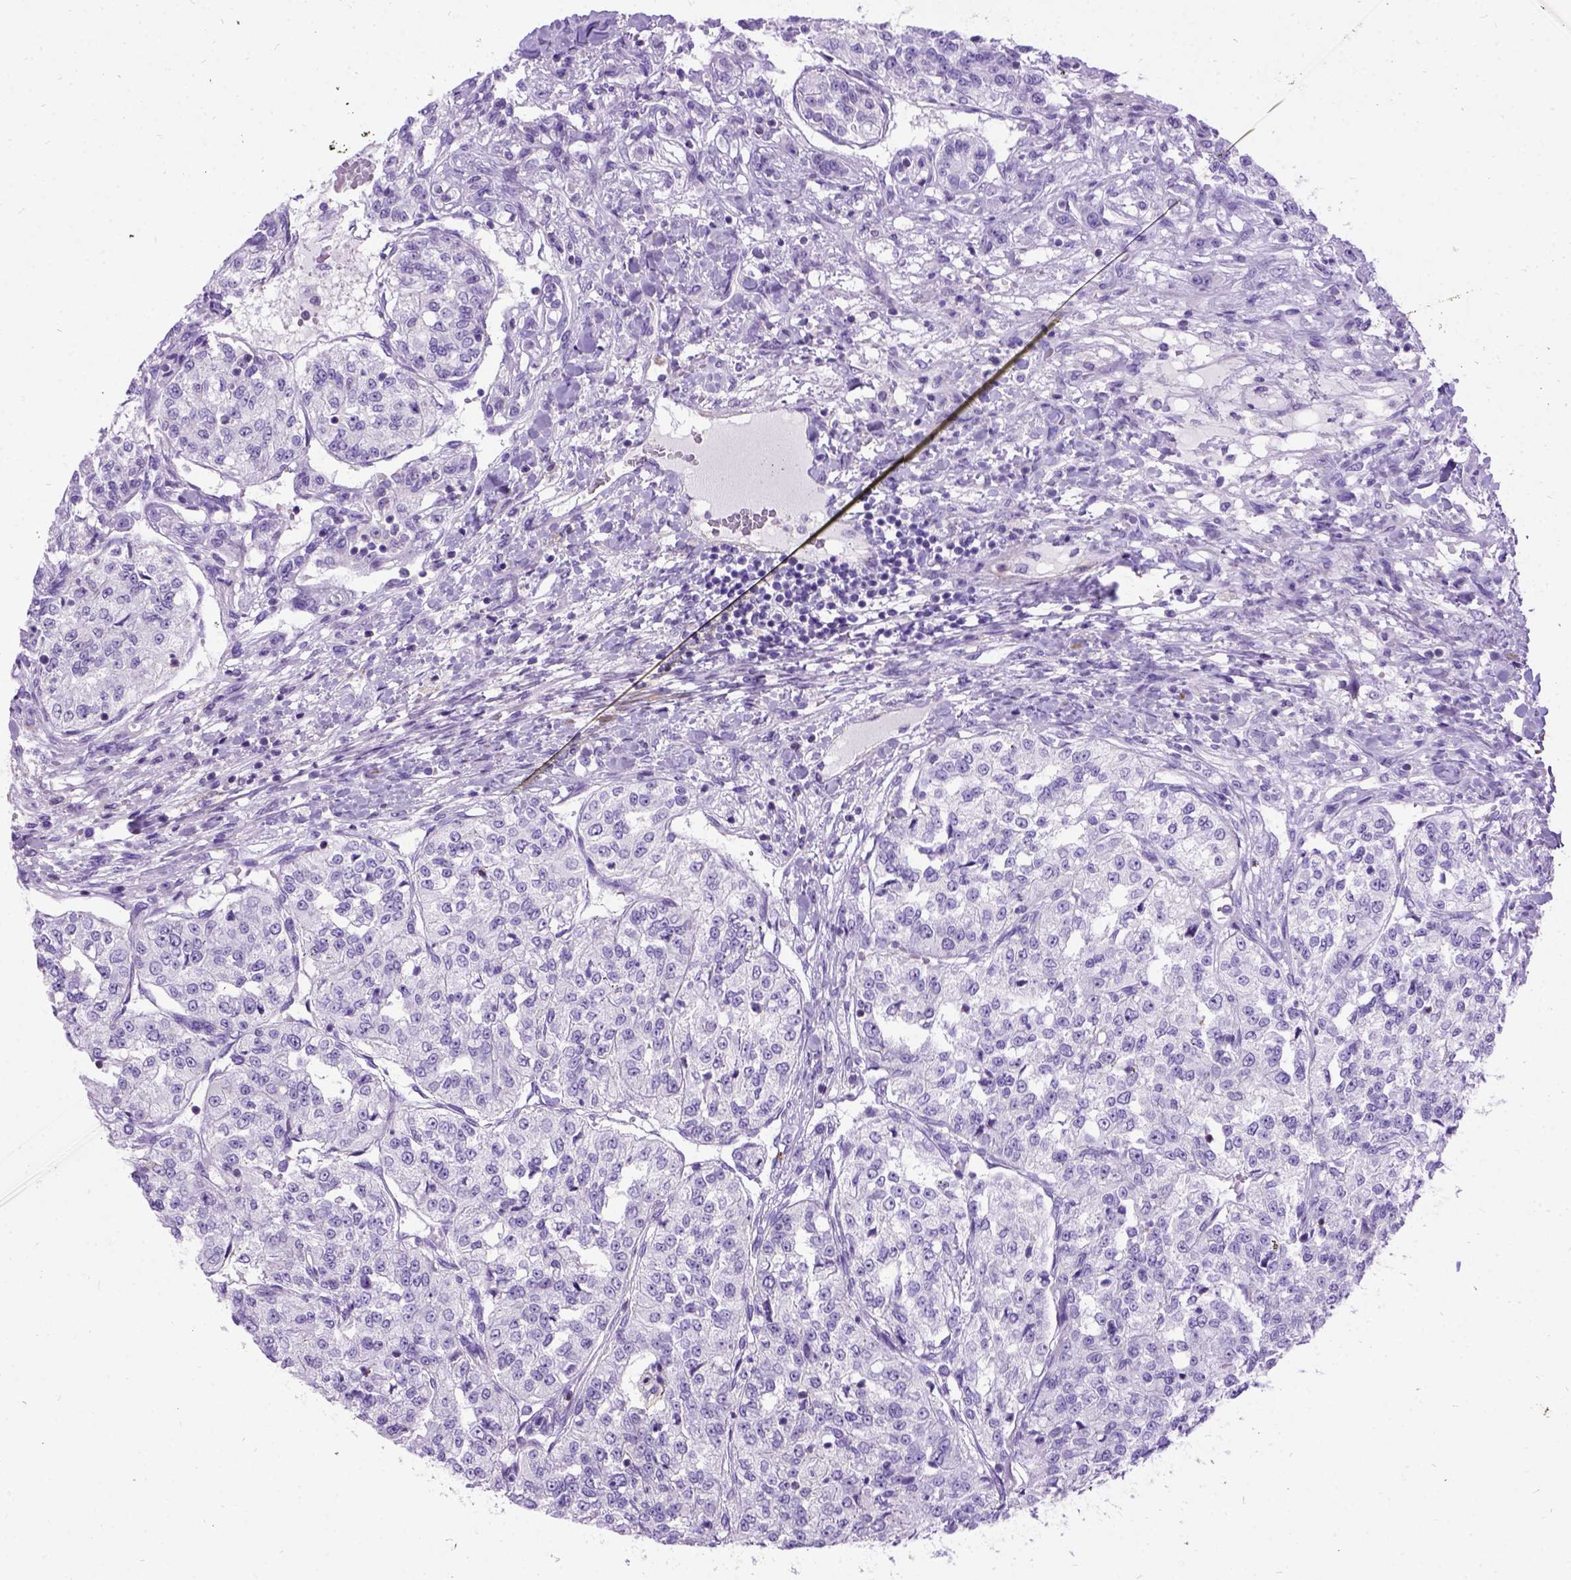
{"staining": {"intensity": "negative", "quantity": "none", "location": "none"}, "tissue": "renal cancer", "cell_type": "Tumor cells", "image_type": "cancer", "snomed": [{"axis": "morphology", "description": "Adenocarcinoma, NOS"}, {"axis": "topography", "description": "Kidney"}], "caption": "Tumor cells show no significant positivity in renal adenocarcinoma. Brightfield microscopy of IHC stained with DAB (brown) and hematoxylin (blue), captured at high magnification.", "gene": "PRG2", "patient": {"sex": "female", "age": 63}}